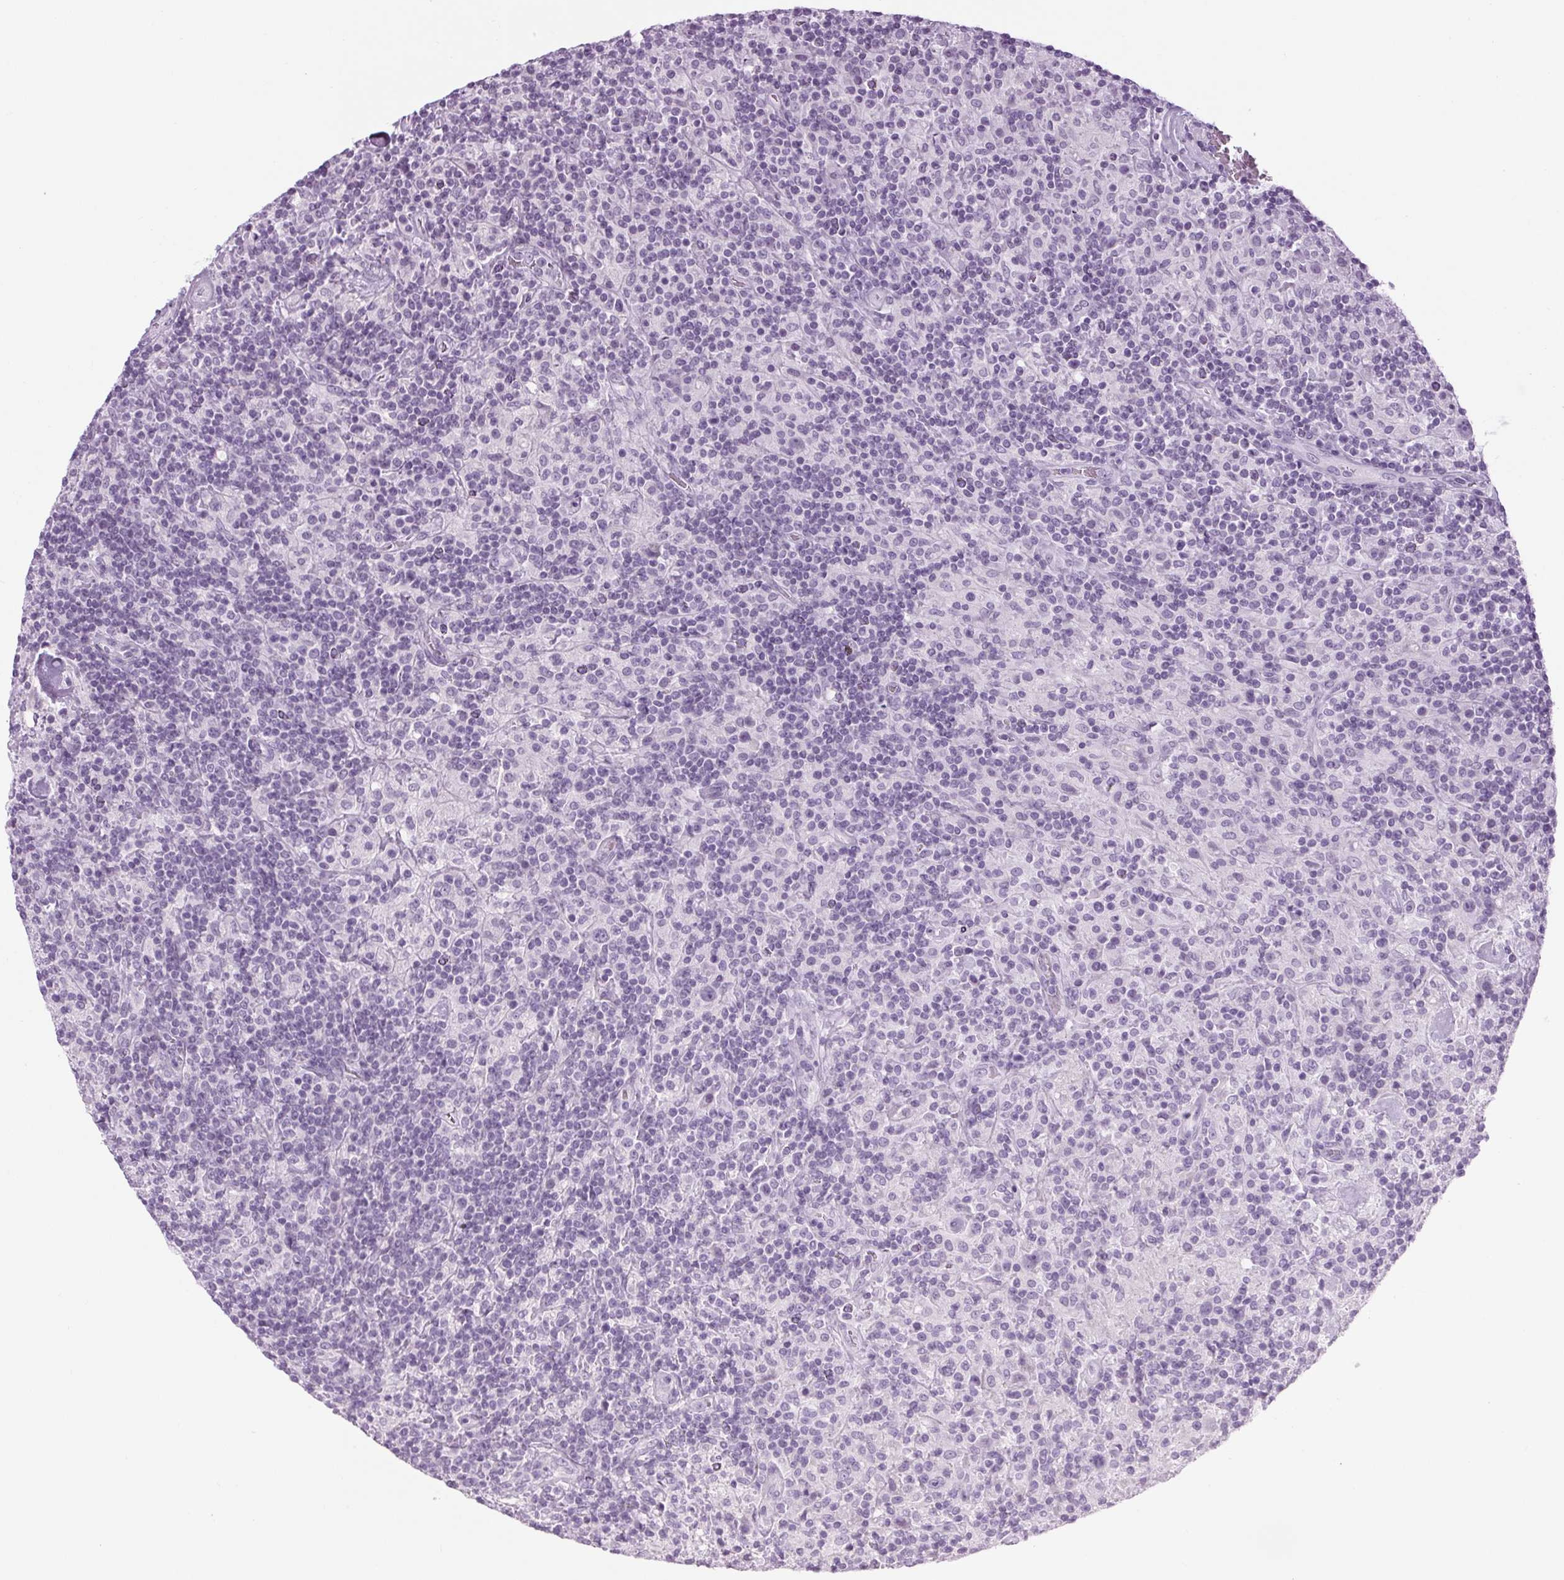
{"staining": {"intensity": "negative", "quantity": "none", "location": "none"}, "tissue": "lymphoma", "cell_type": "Tumor cells", "image_type": "cancer", "snomed": [{"axis": "morphology", "description": "Hodgkin's disease, NOS"}, {"axis": "topography", "description": "Lymph node"}], "caption": "DAB immunohistochemical staining of human Hodgkin's disease exhibits no significant positivity in tumor cells.", "gene": "LRP2", "patient": {"sex": "male", "age": 70}}